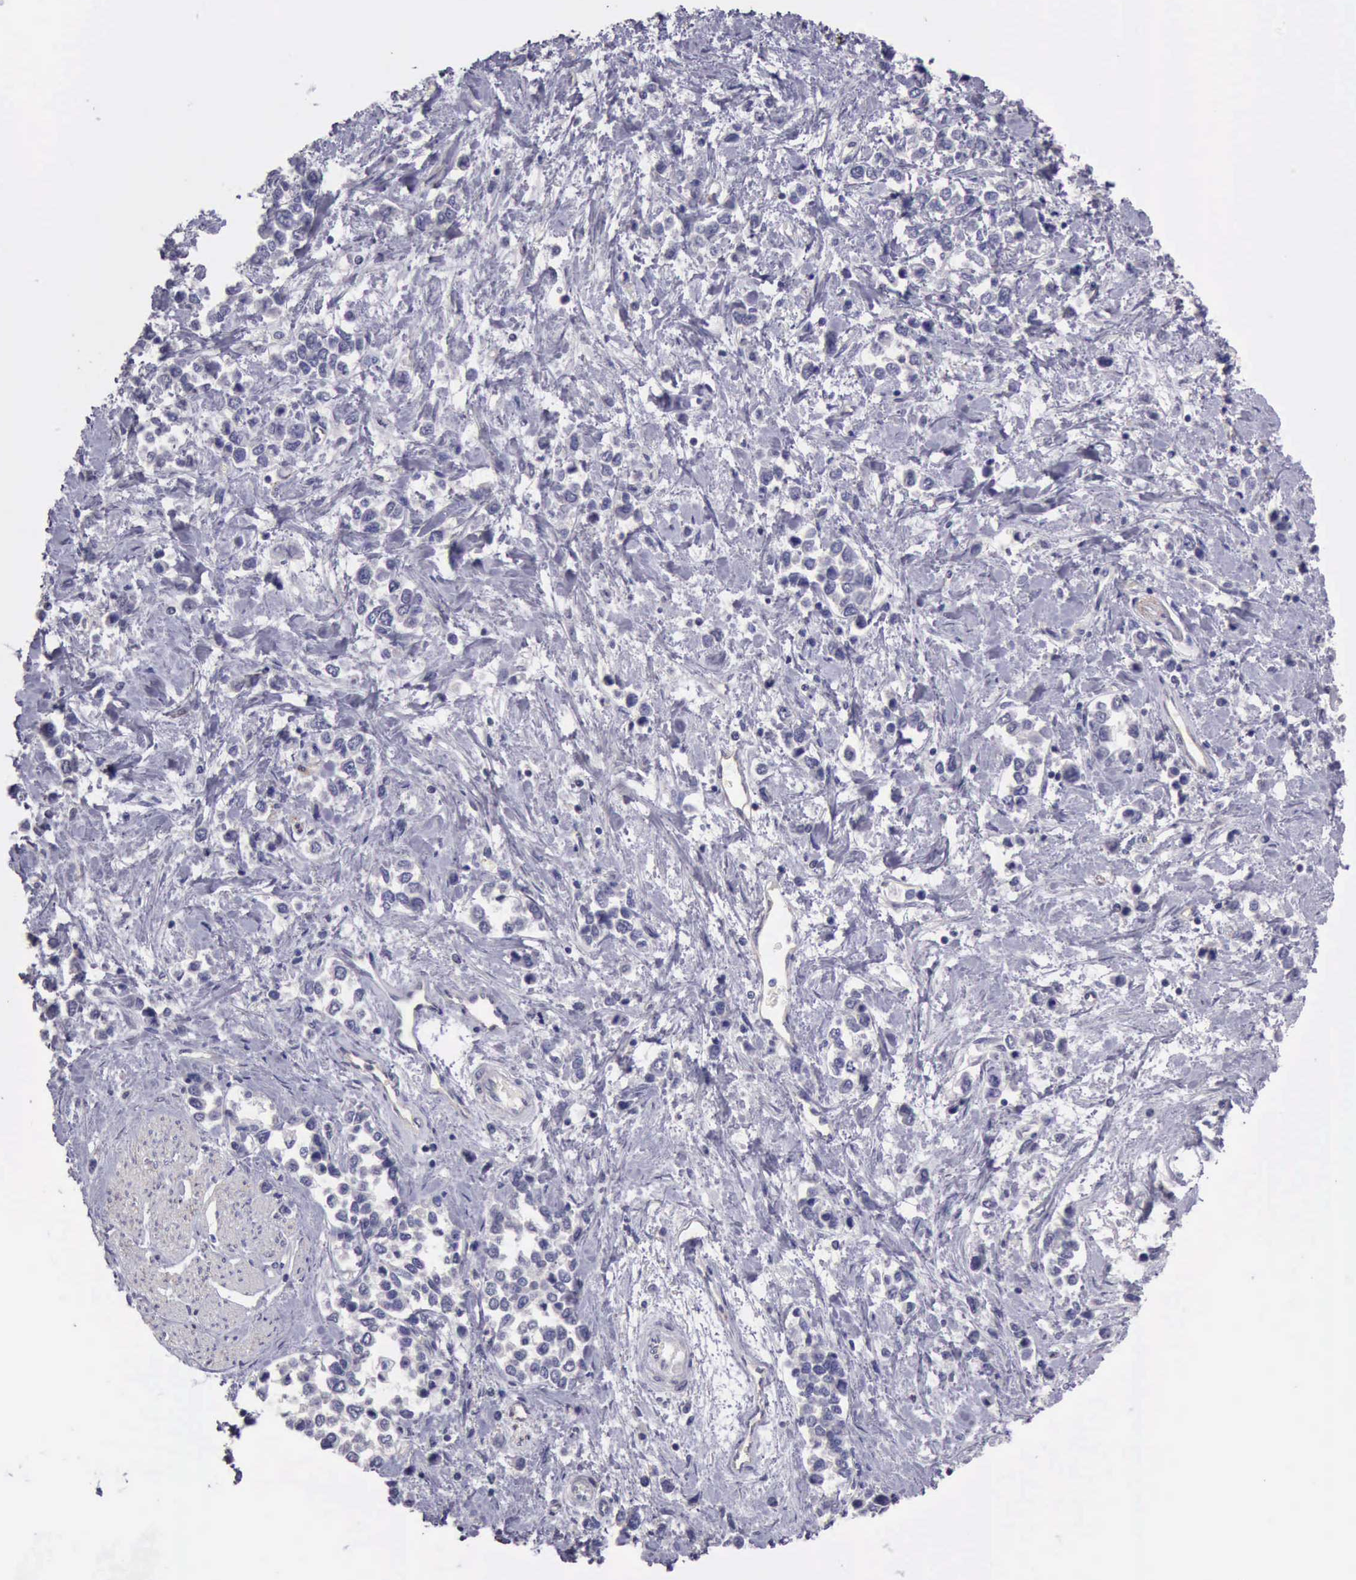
{"staining": {"intensity": "negative", "quantity": "none", "location": "none"}, "tissue": "stomach cancer", "cell_type": "Tumor cells", "image_type": "cancer", "snomed": [{"axis": "morphology", "description": "Adenocarcinoma, NOS"}, {"axis": "topography", "description": "Stomach, upper"}], "caption": "A photomicrograph of human stomach cancer (adenocarcinoma) is negative for staining in tumor cells.", "gene": "KCND1", "patient": {"sex": "male", "age": 76}}